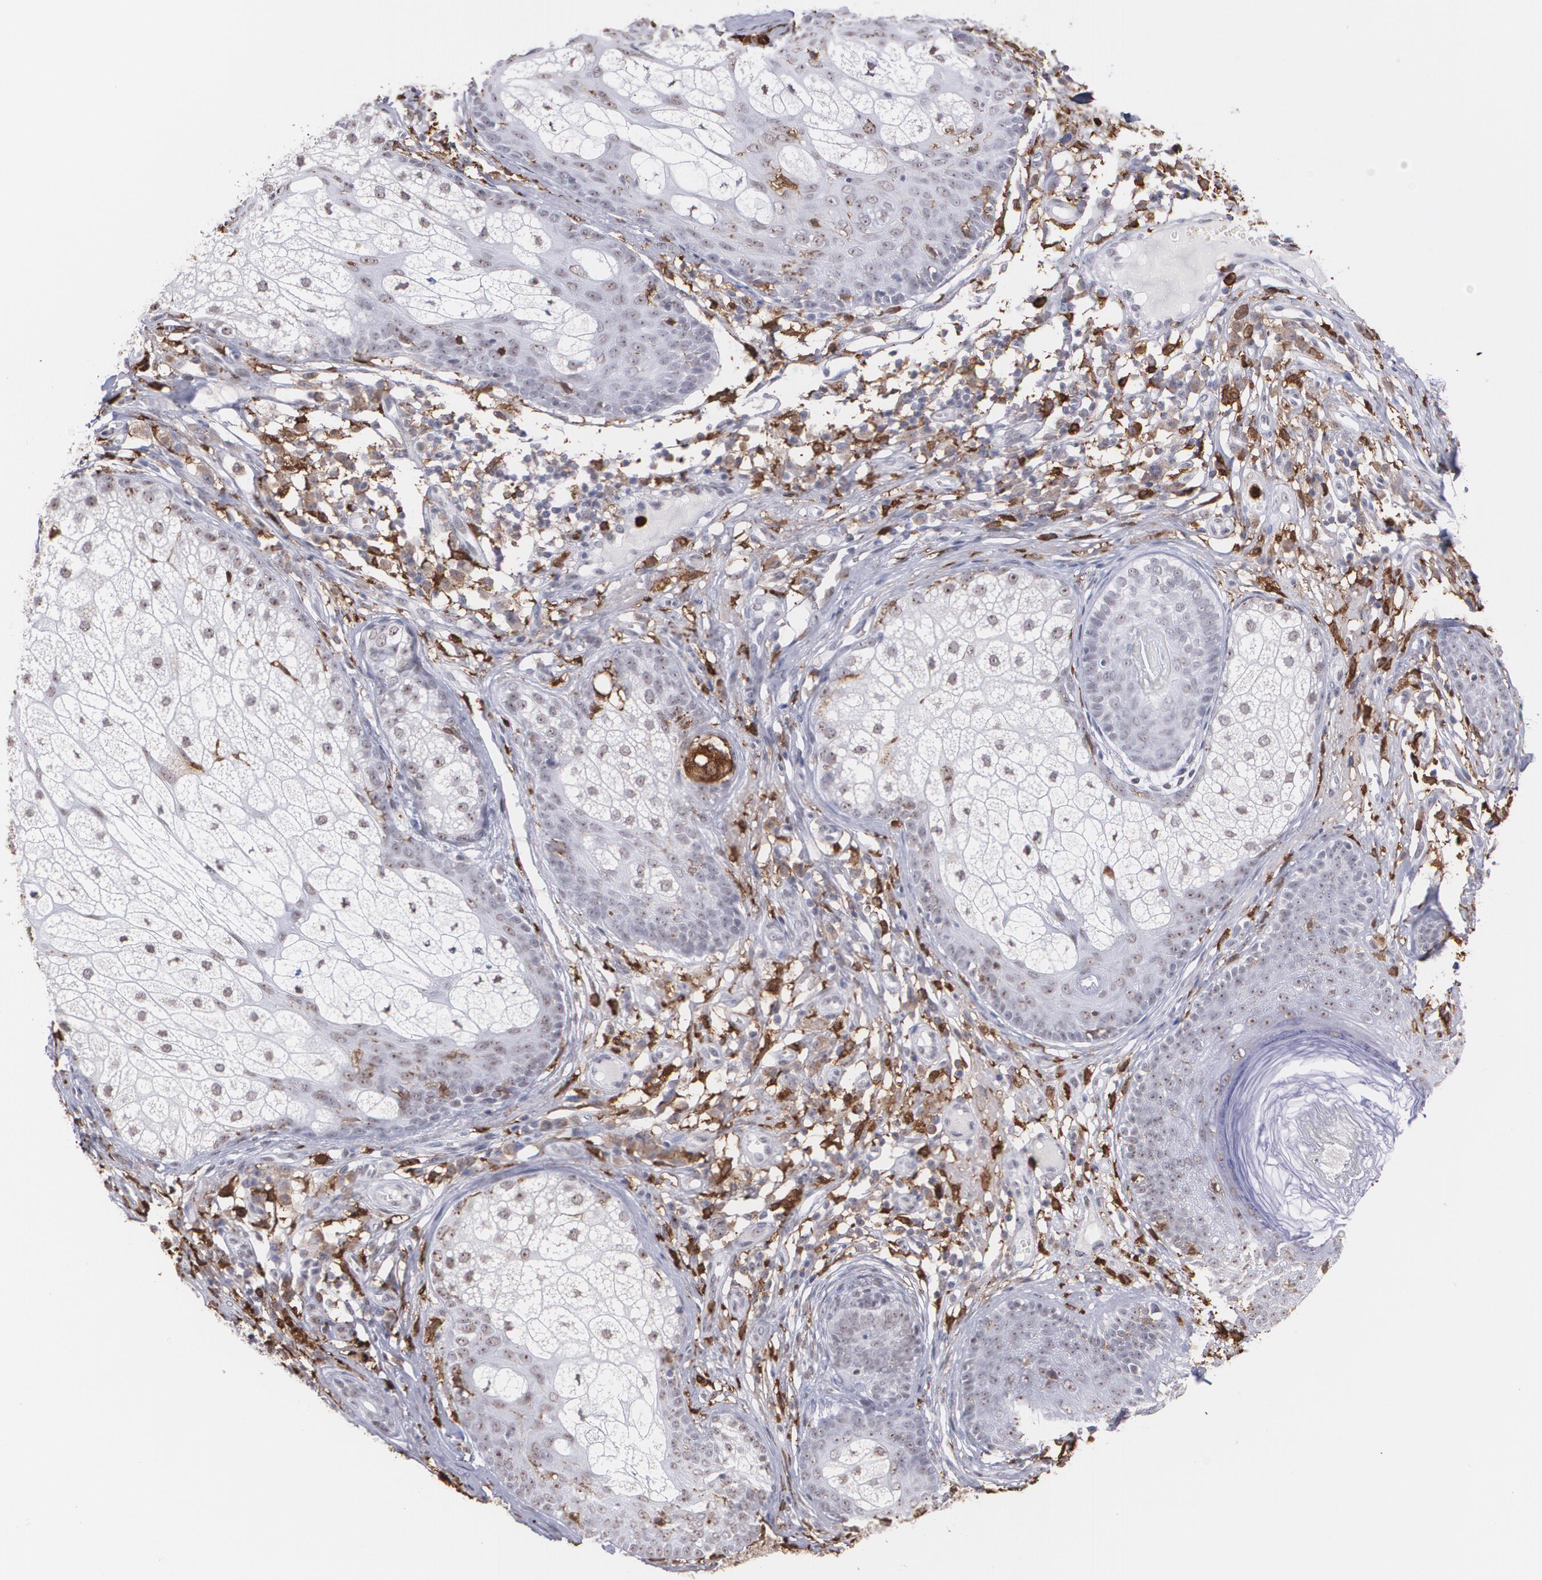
{"staining": {"intensity": "negative", "quantity": "none", "location": "none"}, "tissue": "skin cancer", "cell_type": "Tumor cells", "image_type": "cancer", "snomed": [{"axis": "morphology", "description": "Basal cell carcinoma"}, {"axis": "topography", "description": "Skin"}], "caption": "A micrograph of human basal cell carcinoma (skin) is negative for staining in tumor cells.", "gene": "NCF2", "patient": {"sex": "male", "age": 74}}